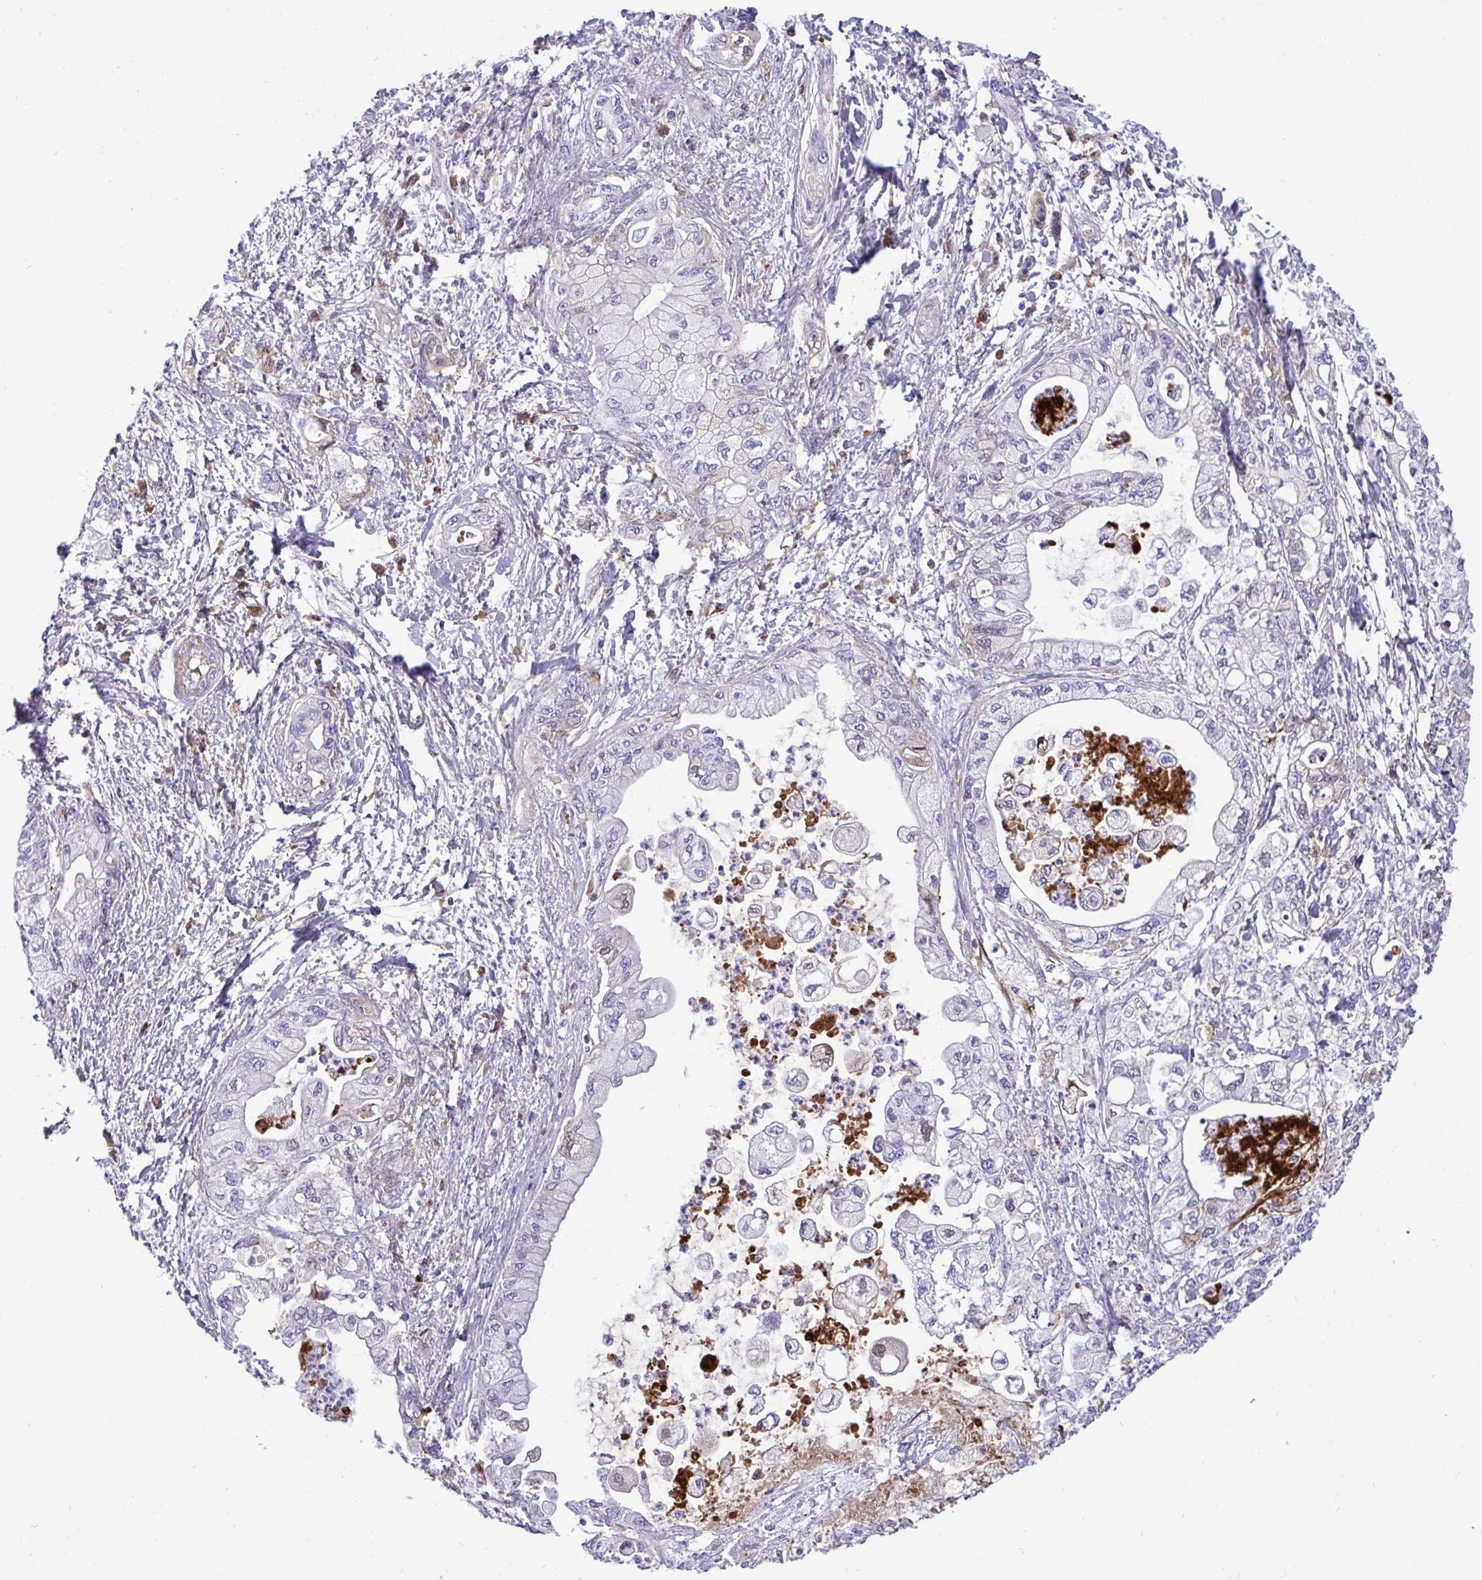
{"staining": {"intensity": "strong", "quantity": "<25%", "location": "cytoplasmic/membranous"}, "tissue": "pancreatic cancer", "cell_type": "Tumor cells", "image_type": "cancer", "snomed": [{"axis": "morphology", "description": "Adenocarcinoma, NOS"}, {"axis": "topography", "description": "Pancreas"}], "caption": "Human pancreatic cancer stained with a brown dye displays strong cytoplasmic/membranous positive staining in about <25% of tumor cells.", "gene": "F2", "patient": {"sex": "male", "age": 61}}